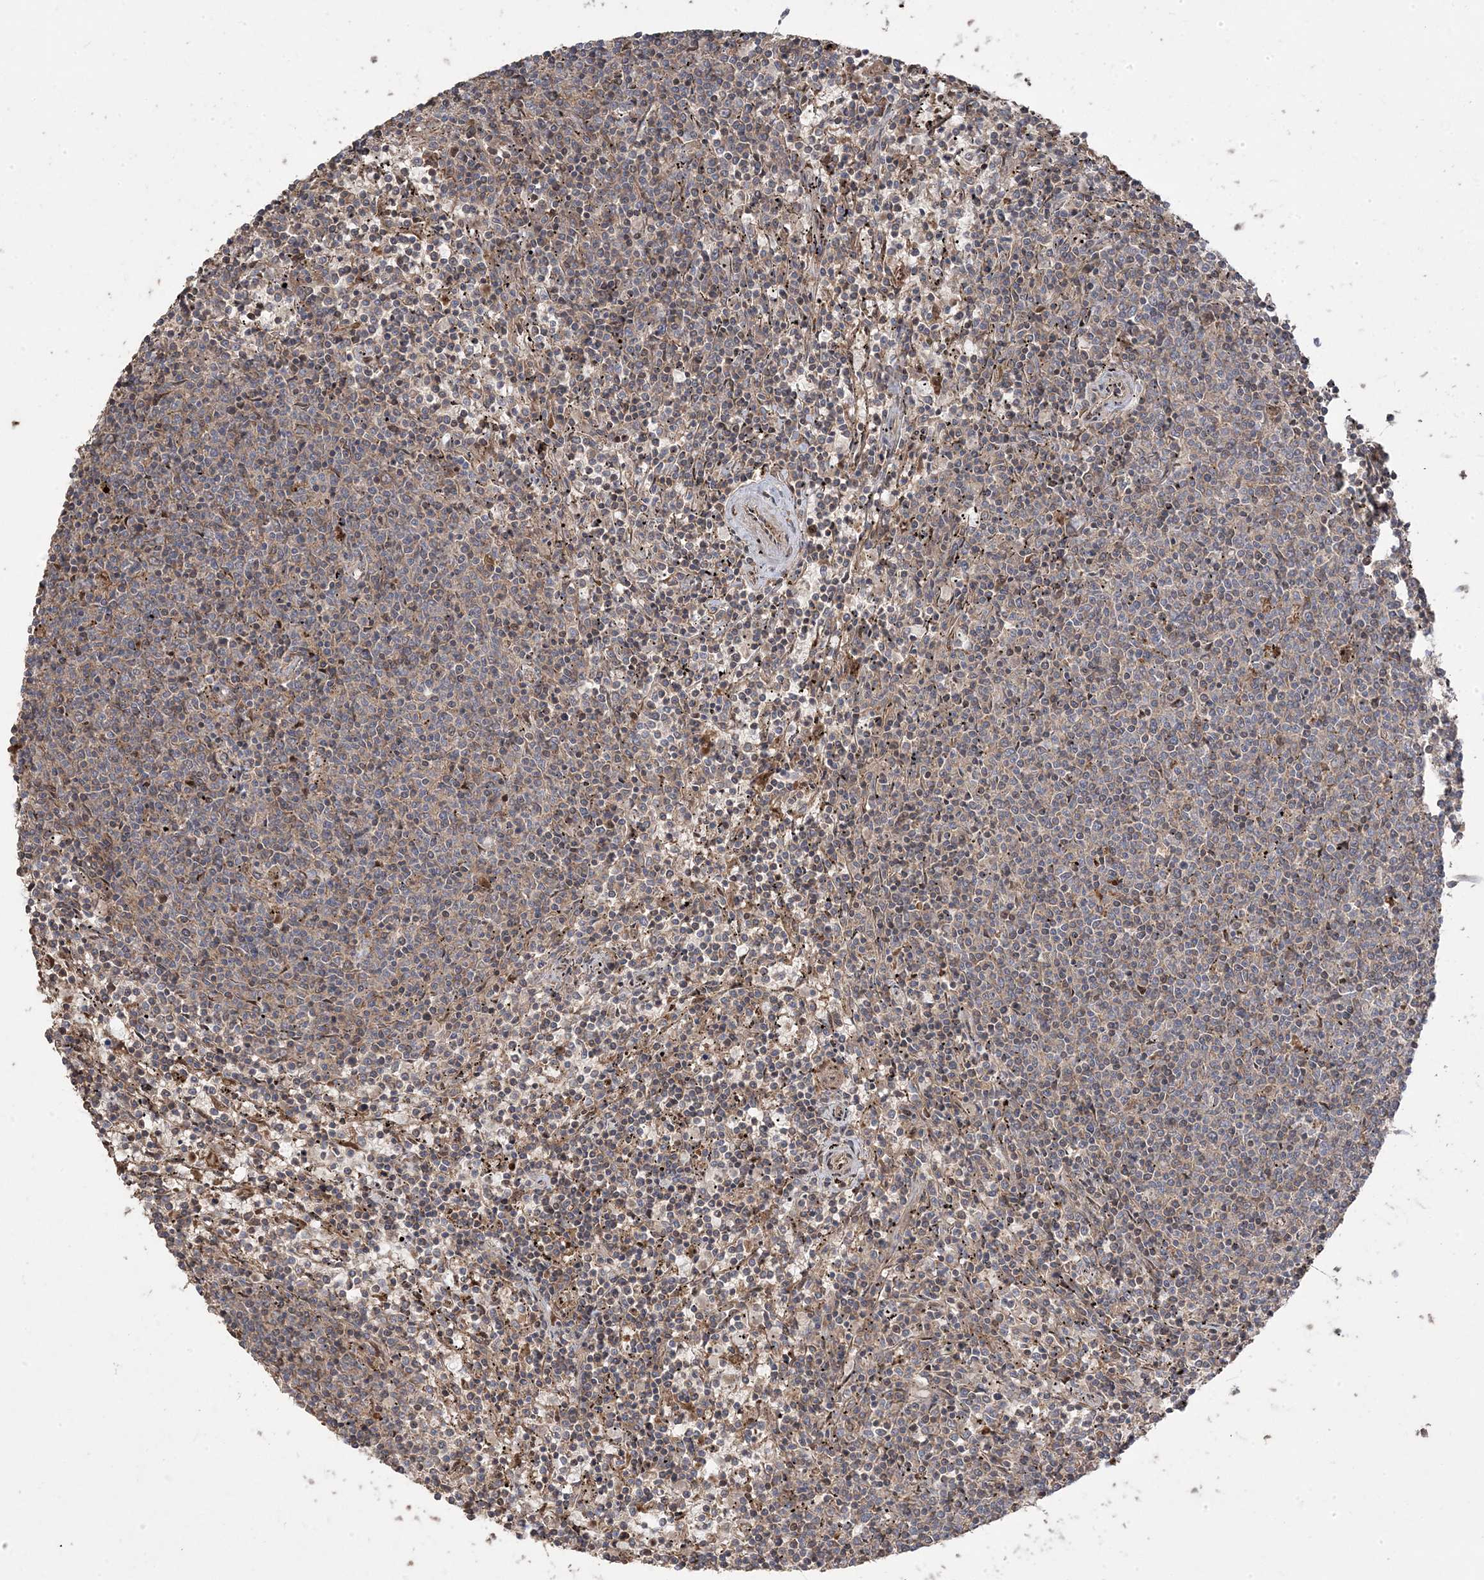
{"staining": {"intensity": "negative", "quantity": "none", "location": "none"}, "tissue": "lymphoma", "cell_type": "Tumor cells", "image_type": "cancer", "snomed": [{"axis": "morphology", "description": "Malignant lymphoma, non-Hodgkin's type, Low grade"}, {"axis": "topography", "description": "Spleen"}], "caption": "Lymphoma was stained to show a protein in brown. There is no significant expression in tumor cells.", "gene": "PPOX", "patient": {"sex": "female", "age": 50}}